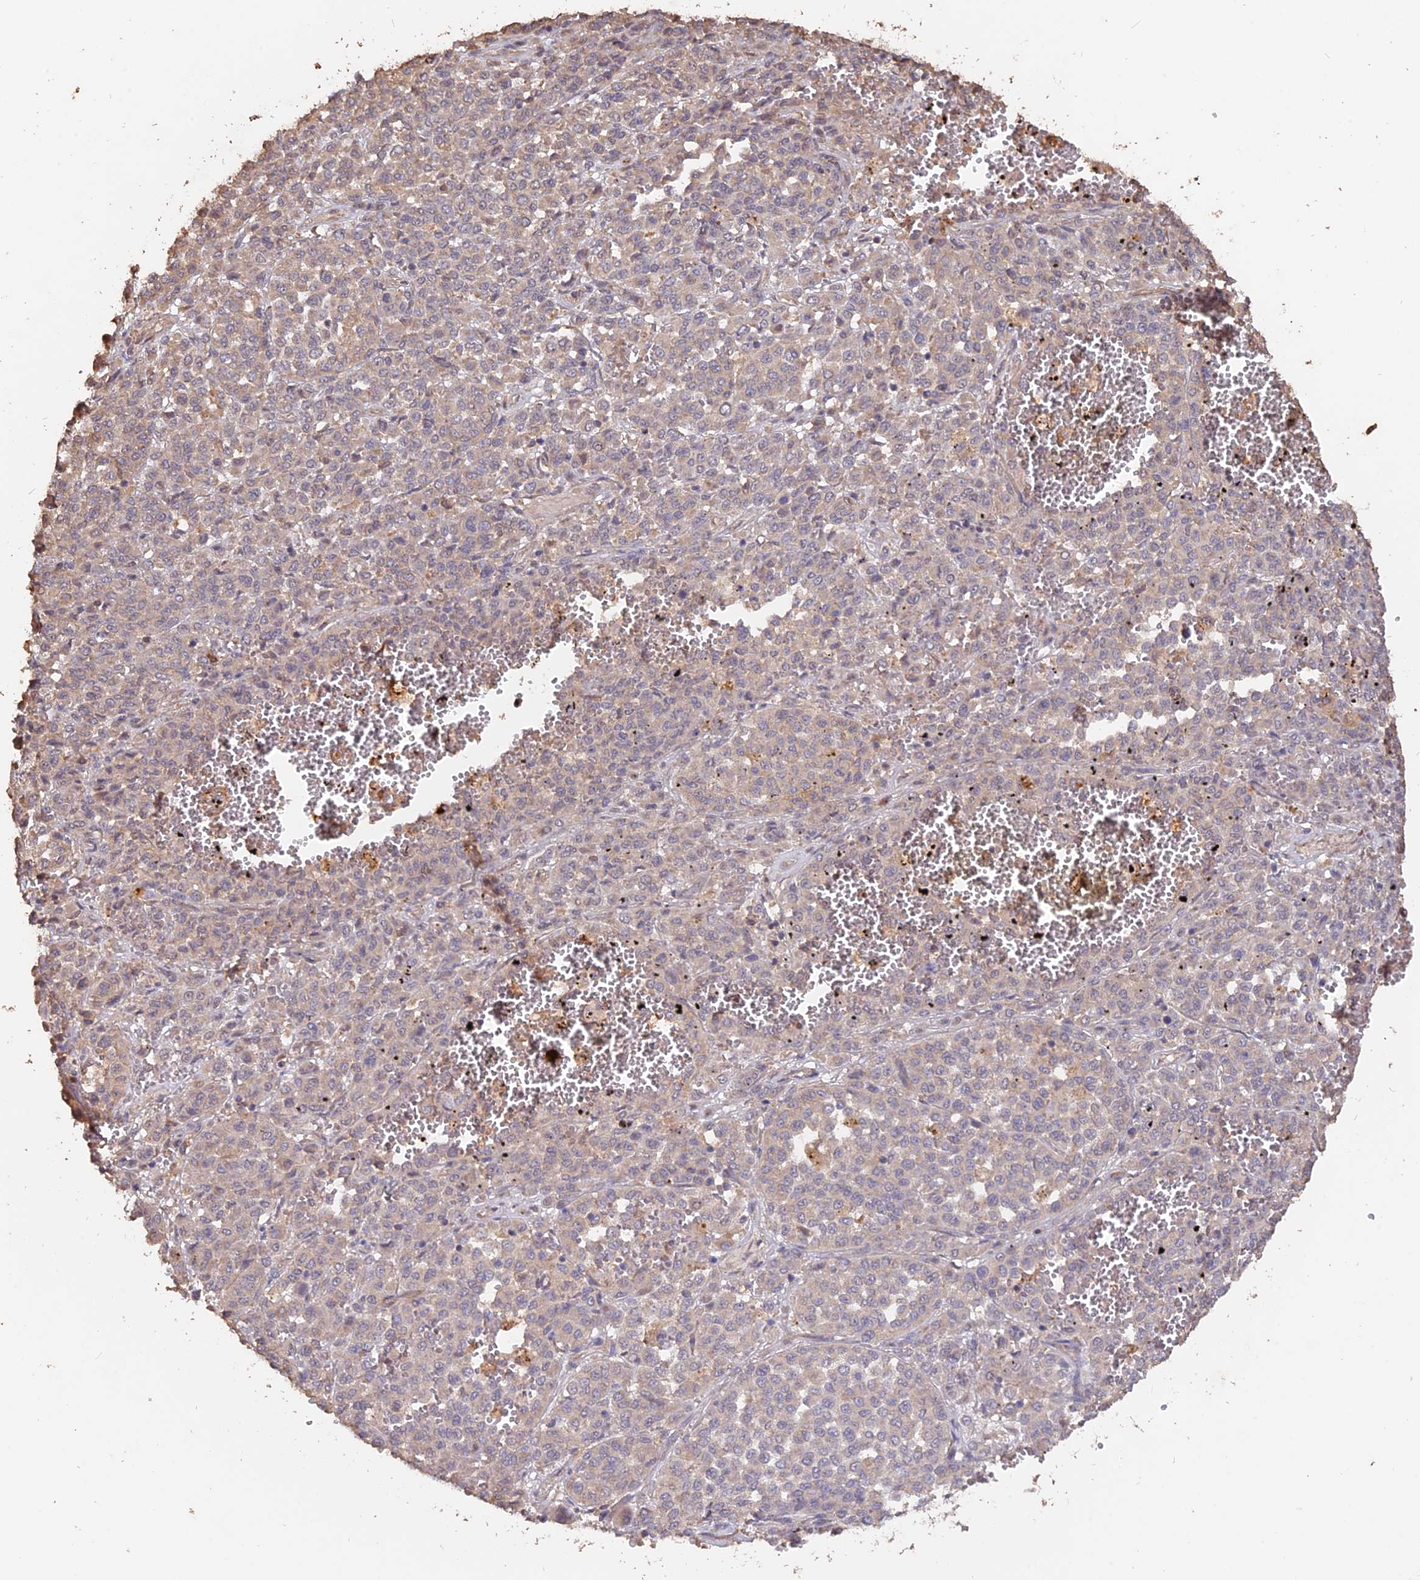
{"staining": {"intensity": "weak", "quantity": "<25%", "location": "cytoplasmic/membranous"}, "tissue": "melanoma", "cell_type": "Tumor cells", "image_type": "cancer", "snomed": [{"axis": "morphology", "description": "Malignant melanoma, Metastatic site"}, {"axis": "topography", "description": "Pancreas"}], "caption": "Tumor cells are negative for protein expression in human melanoma.", "gene": "LAYN", "patient": {"sex": "female", "age": 30}}